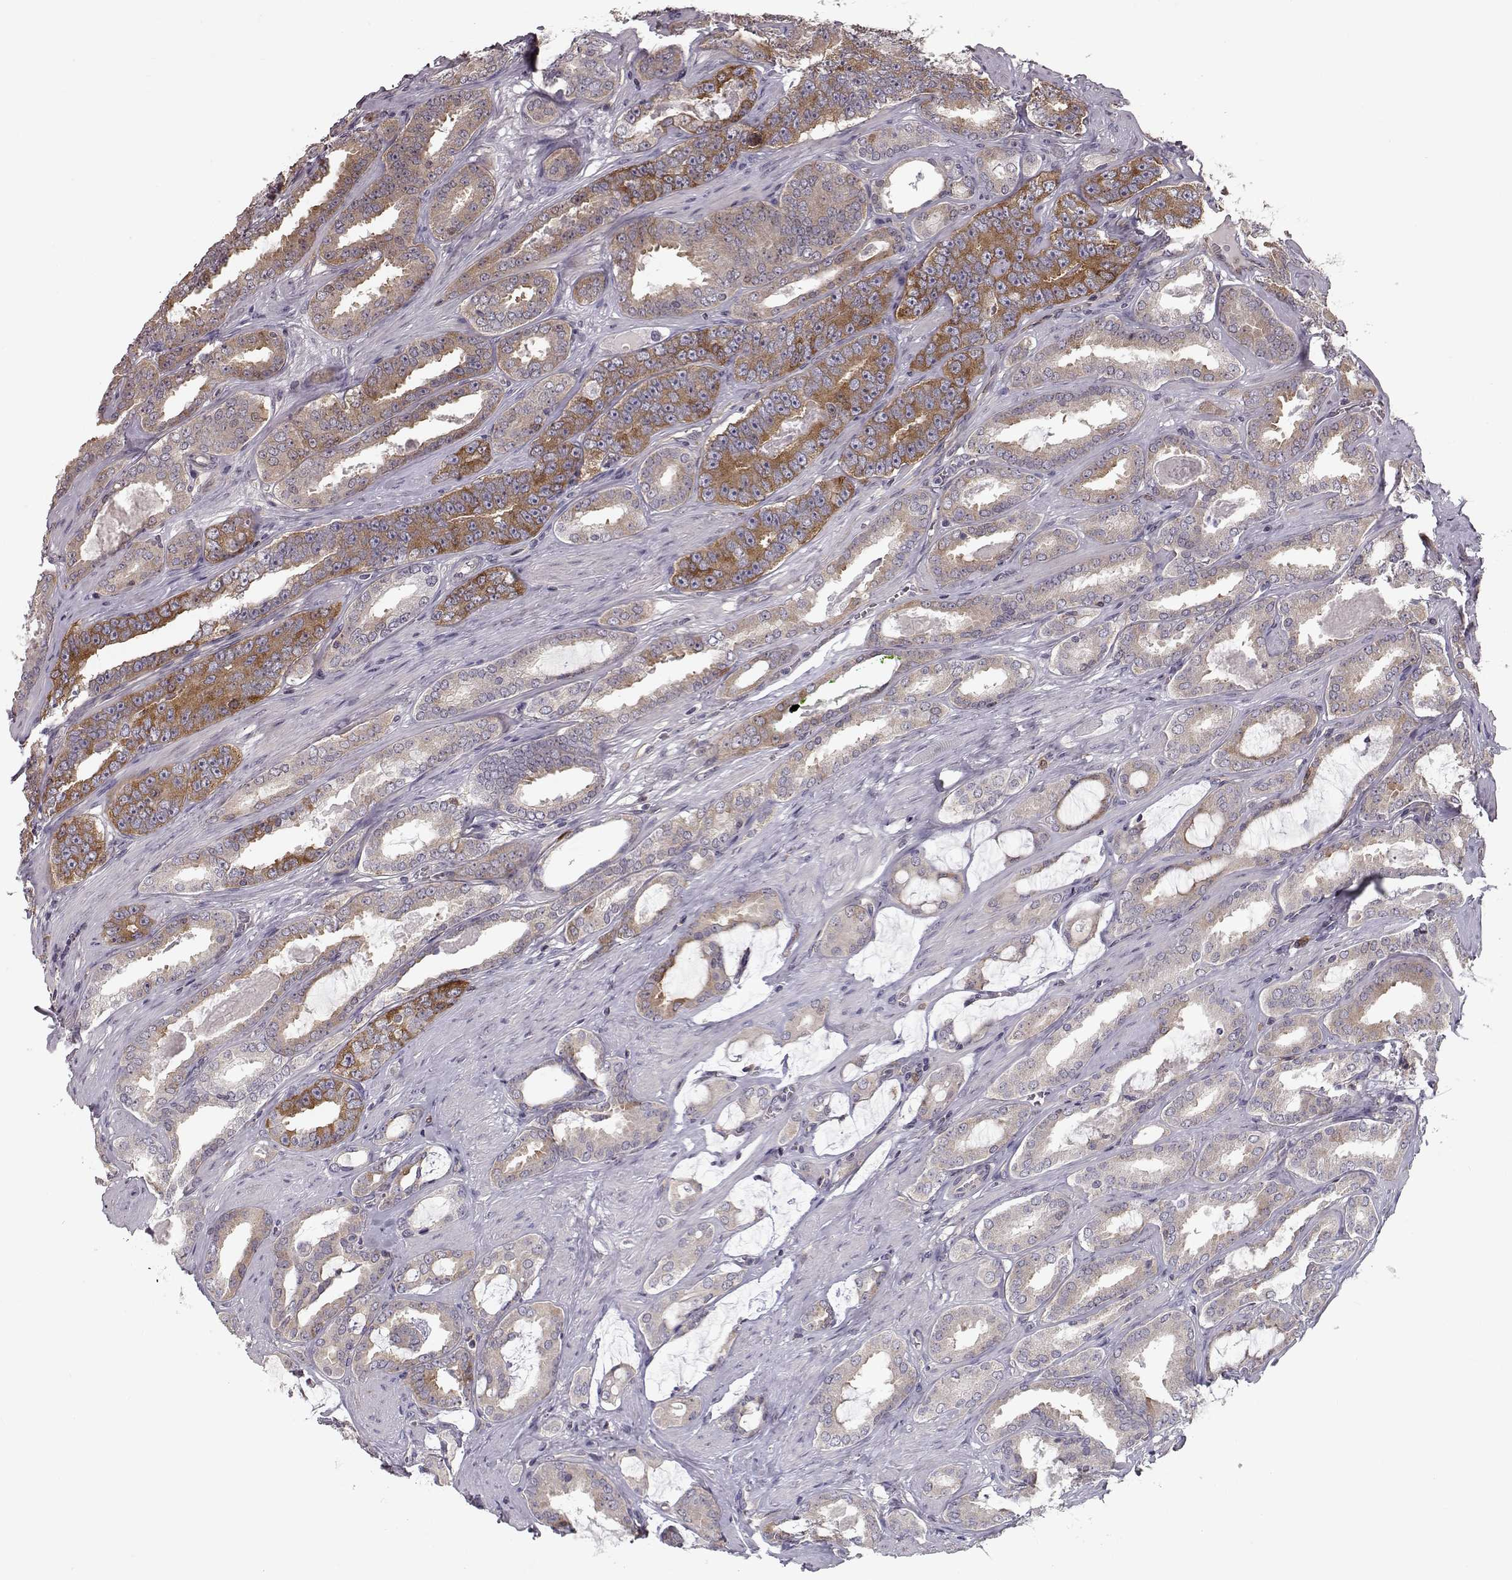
{"staining": {"intensity": "strong", "quantity": "<25%", "location": "cytoplasmic/membranous"}, "tissue": "prostate cancer", "cell_type": "Tumor cells", "image_type": "cancer", "snomed": [{"axis": "morphology", "description": "Adenocarcinoma, High grade"}, {"axis": "topography", "description": "Prostate"}], "caption": "This micrograph shows immunohistochemistry (IHC) staining of human prostate adenocarcinoma (high-grade), with medium strong cytoplasmic/membranous expression in about <25% of tumor cells.", "gene": "RANBP1", "patient": {"sex": "male", "age": 63}}